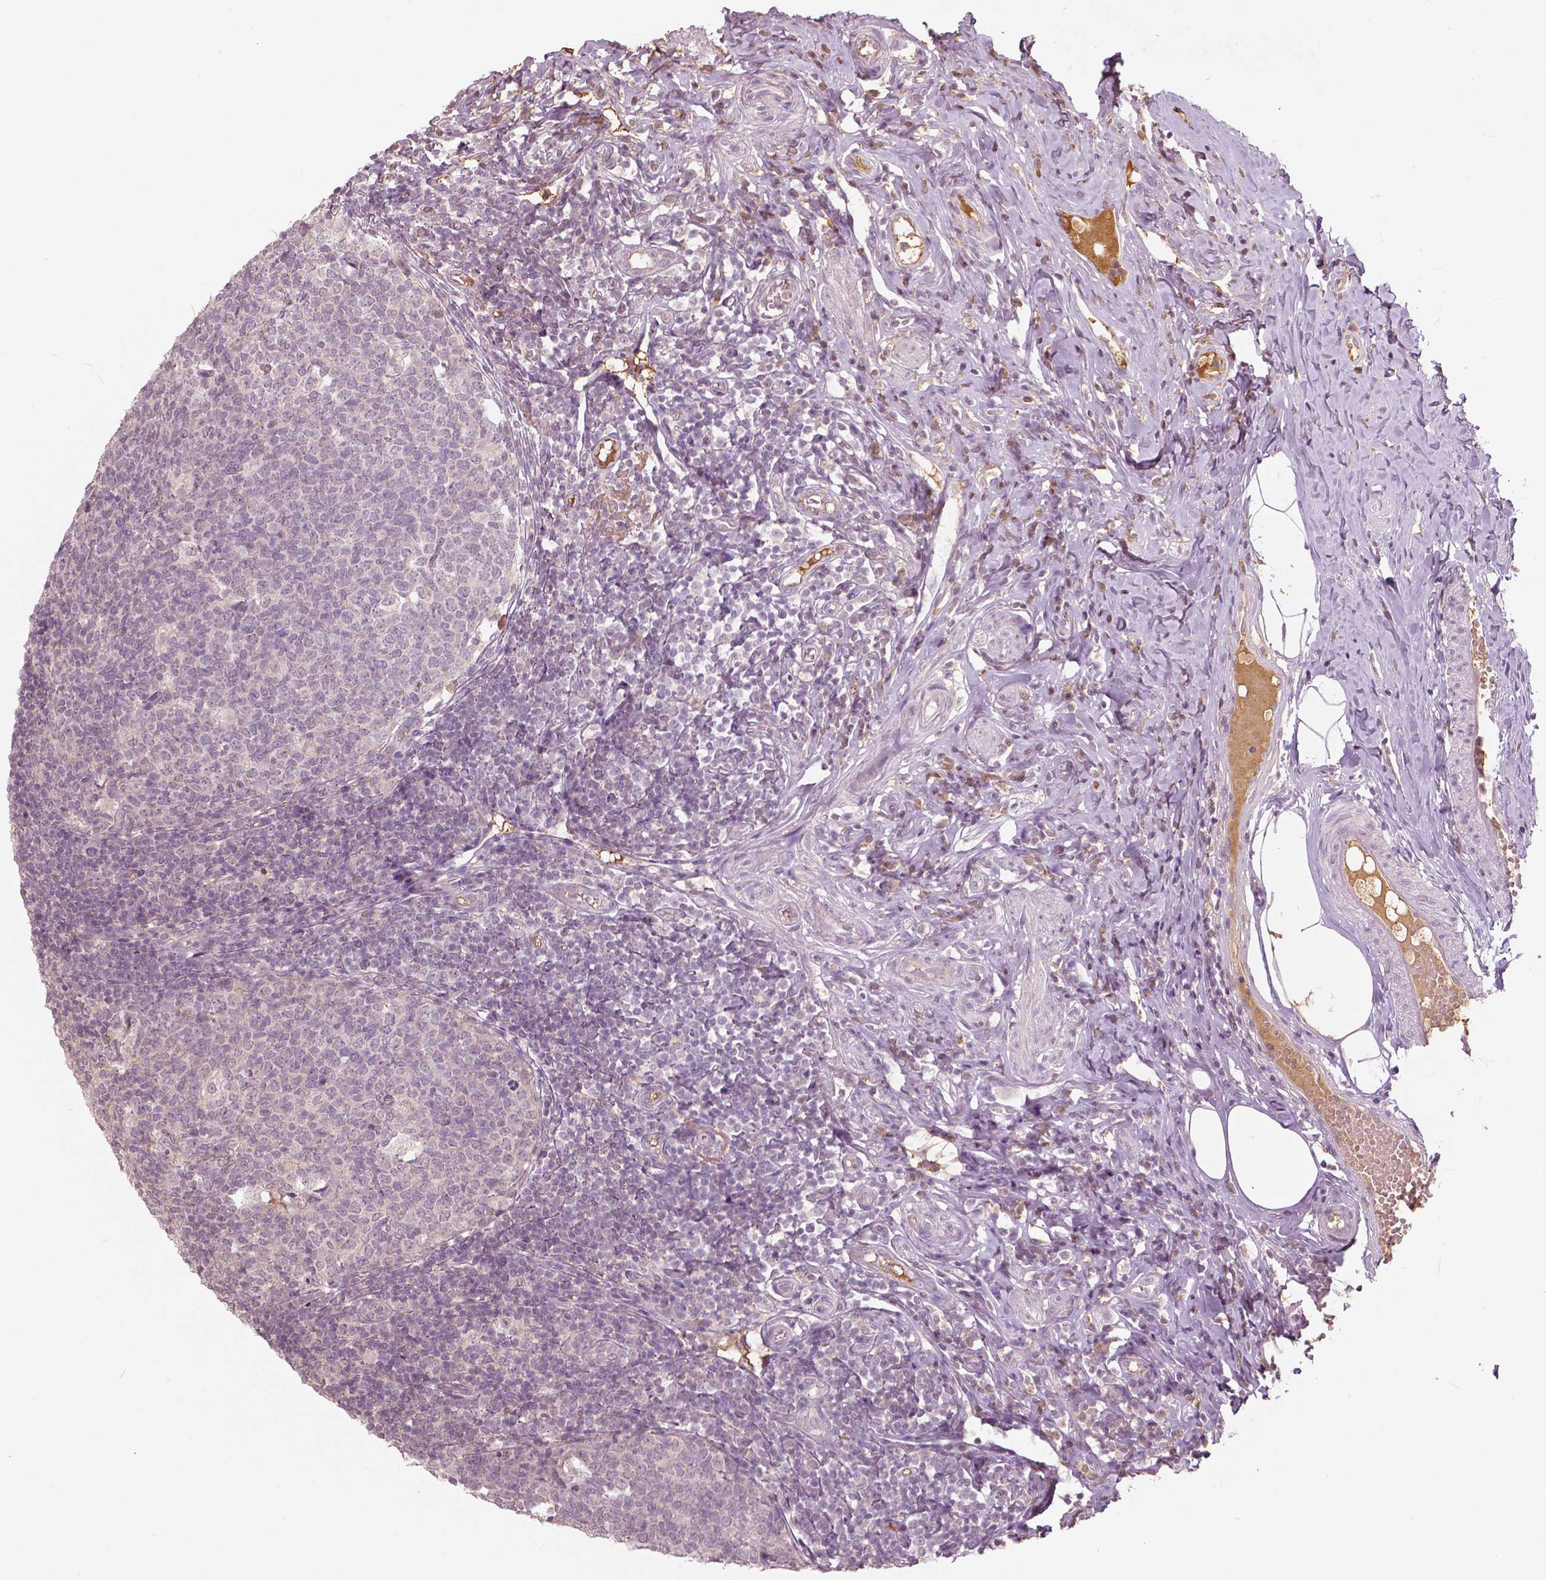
{"staining": {"intensity": "weak", "quantity": "<25%", "location": "cytoplasmic/membranous"}, "tissue": "appendix", "cell_type": "Glandular cells", "image_type": "normal", "snomed": [{"axis": "morphology", "description": "Normal tissue, NOS"}, {"axis": "topography", "description": "Appendix"}], "caption": "Immunohistochemical staining of benign human appendix reveals no significant positivity in glandular cells.", "gene": "ANGPTL4", "patient": {"sex": "male", "age": 18}}